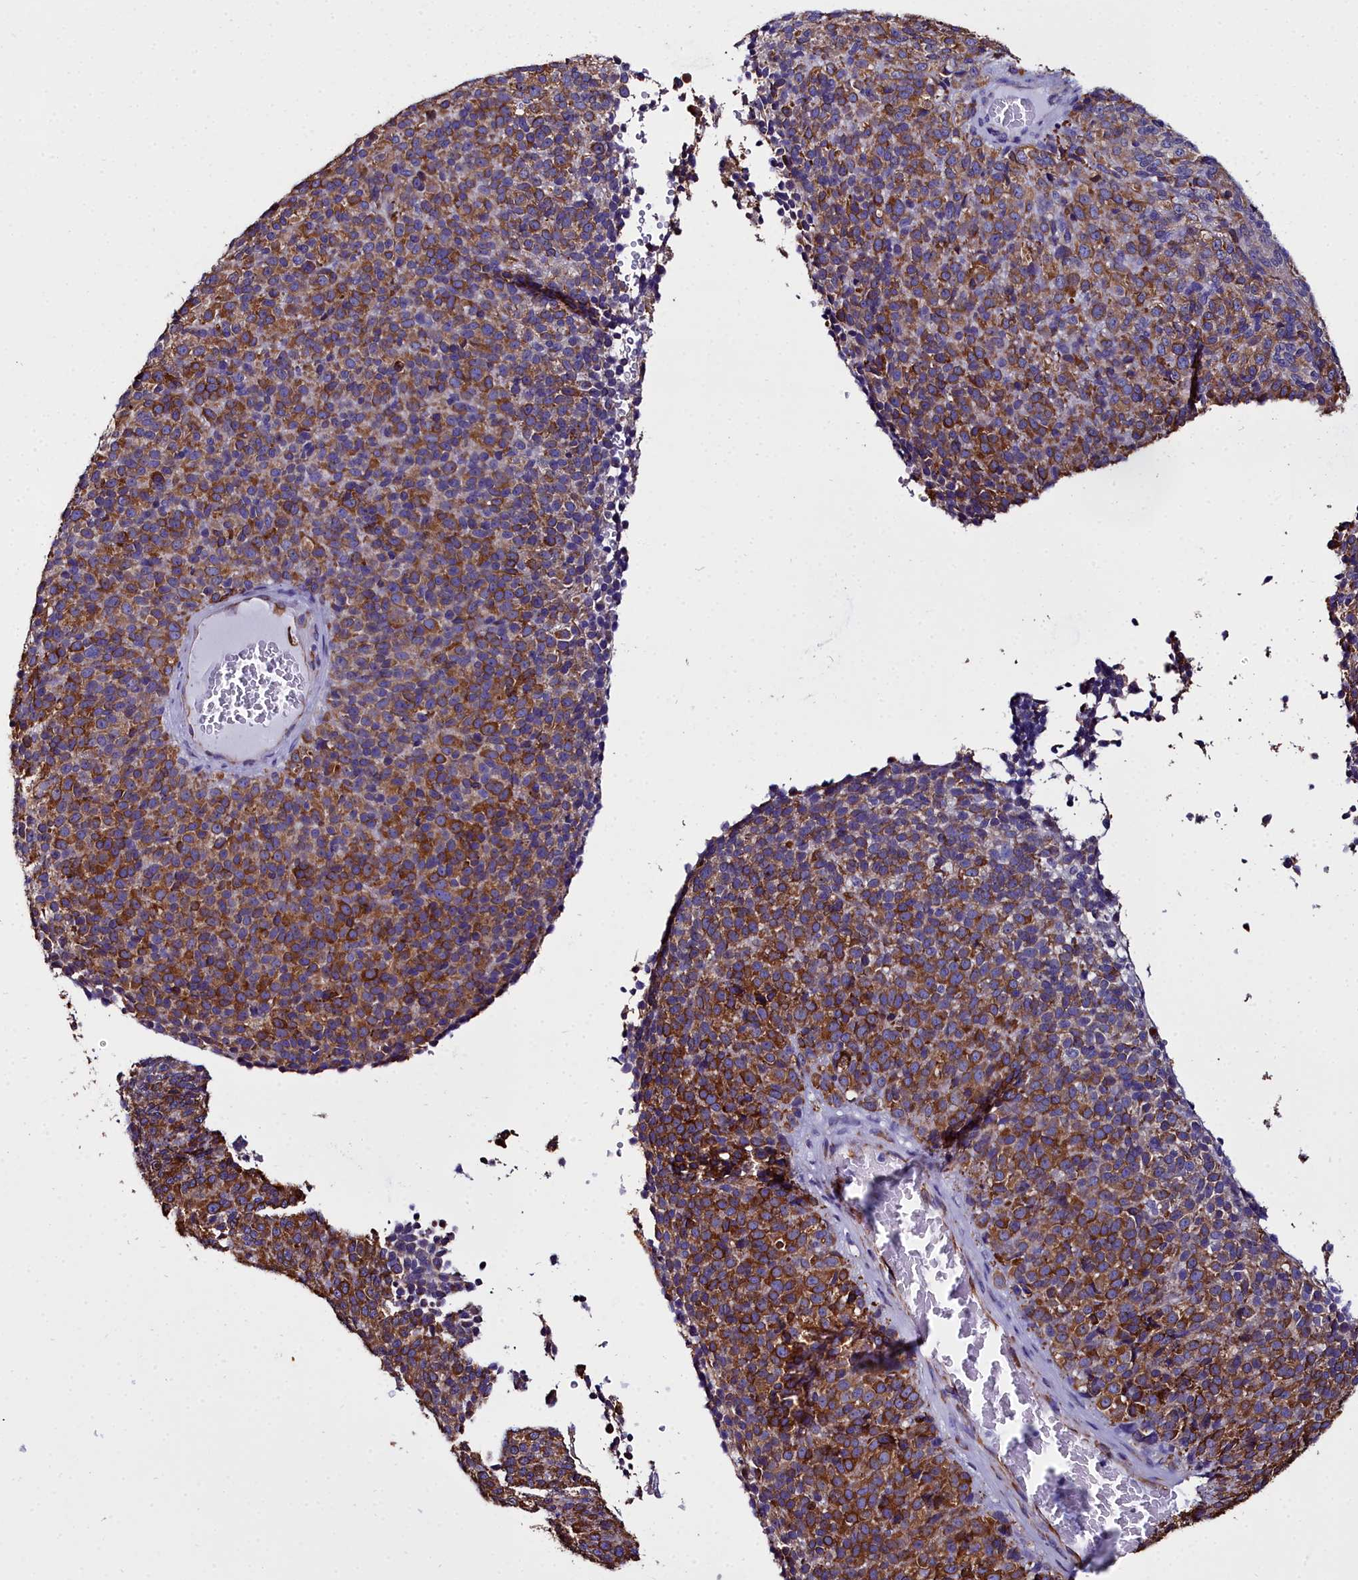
{"staining": {"intensity": "strong", "quantity": ">75%", "location": "cytoplasmic/membranous"}, "tissue": "melanoma", "cell_type": "Tumor cells", "image_type": "cancer", "snomed": [{"axis": "morphology", "description": "Malignant melanoma, Metastatic site"}, {"axis": "topography", "description": "Brain"}], "caption": "Melanoma stained with a protein marker displays strong staining in tumor cells.", "gene": "TXNDC5", "patient": {"sex": "female", "age": 56}}